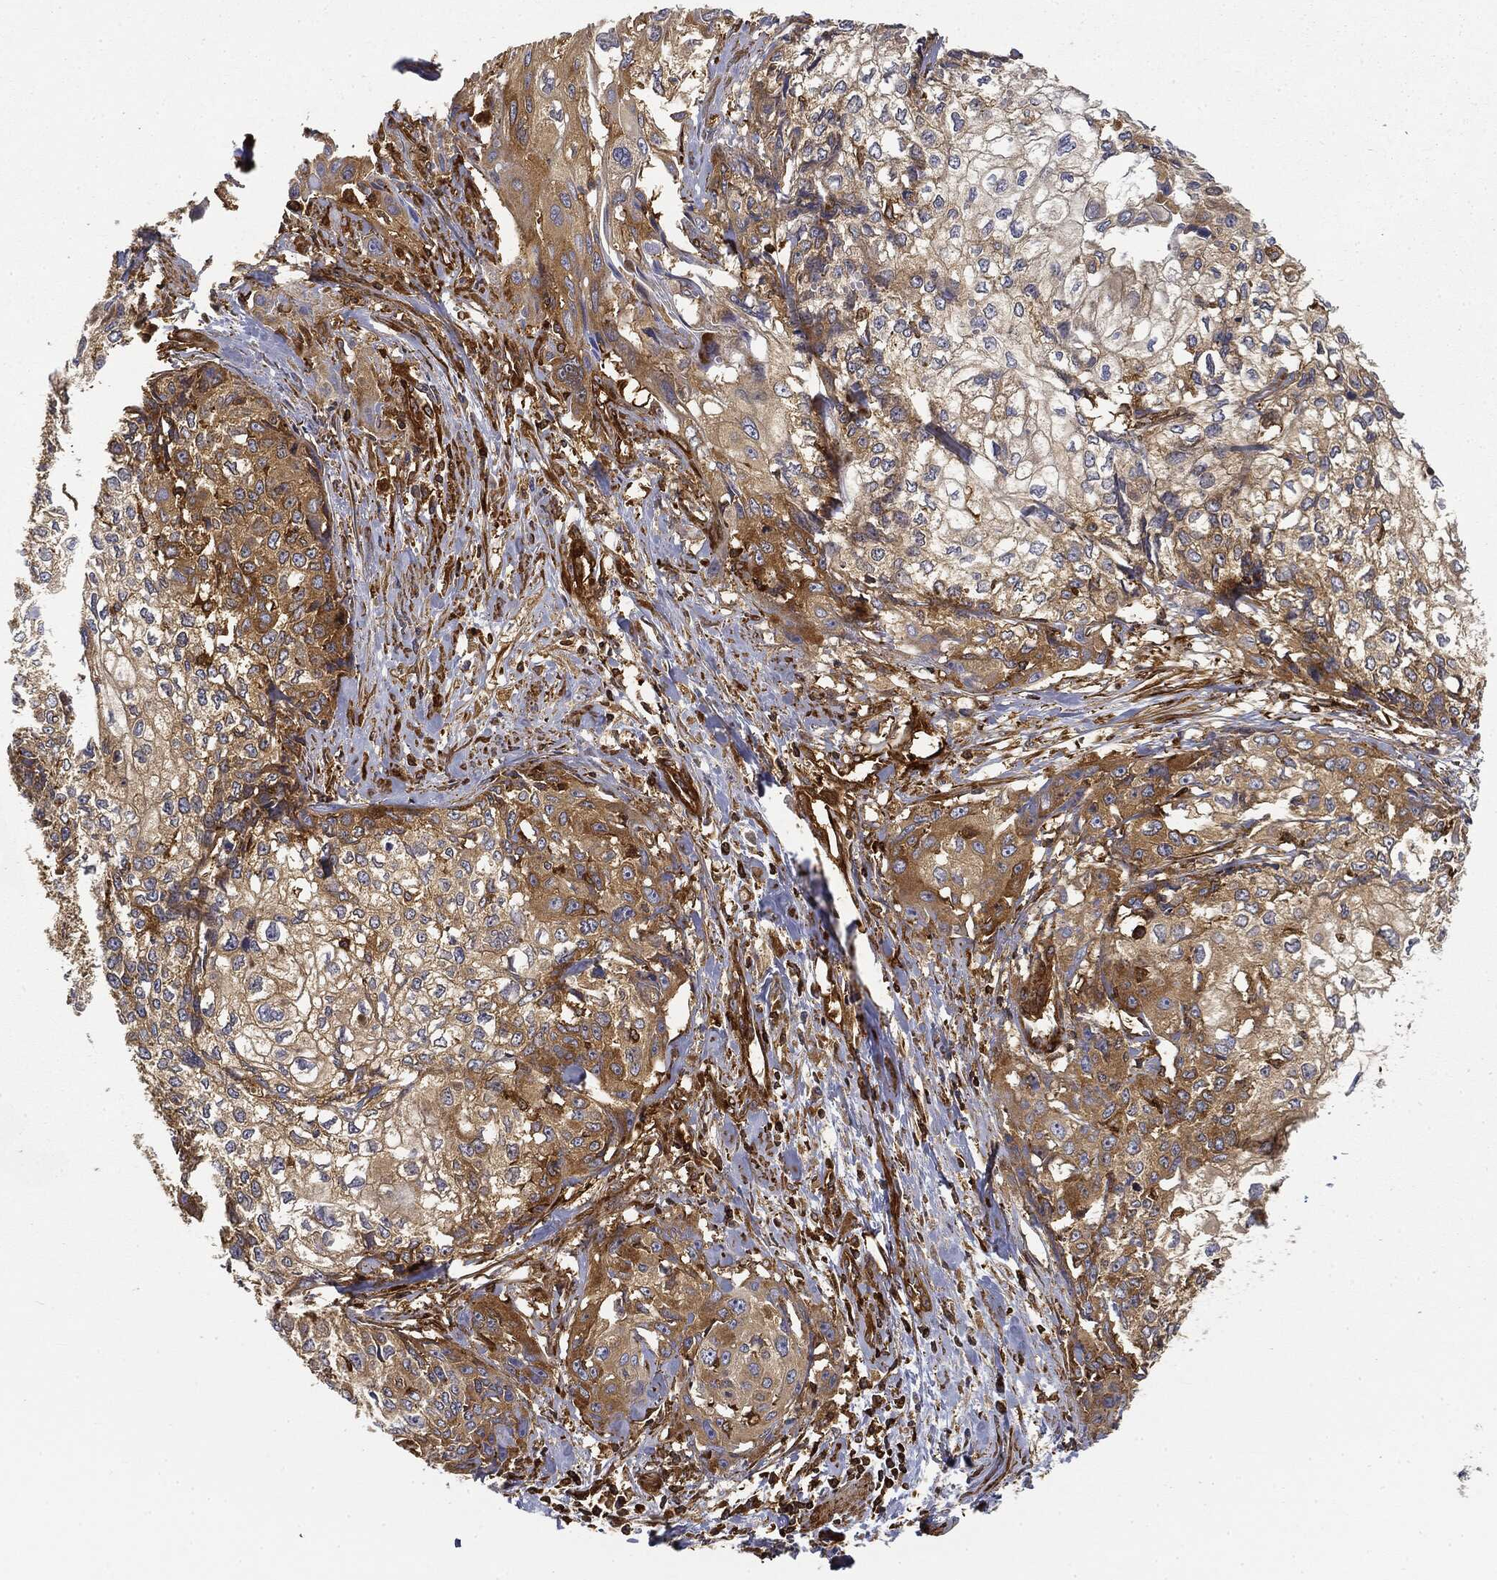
{"staining": {"intensity": "moderate", "quantity": "25%-75%", "location": "cytoplasmic/membranous"}, "tissue": "cervical cancer", "cell_type": "Tumor cells", "image_type": "cancer", "snomed": [{"axis": "morphology", "description": "Squamous cell carcinoma, NOS"}, {"axis": "topography", "description": "Cervix"}], "caption": "Human cervical cancer (squamous cell carcinoma) stained with a brown dye exhibits moderate cytoplasmic/membranous positive expression in approximately 25%-75% of tumor cells.", "gene": "WDR1", "patient": {"sex": "female", "age": 58}}